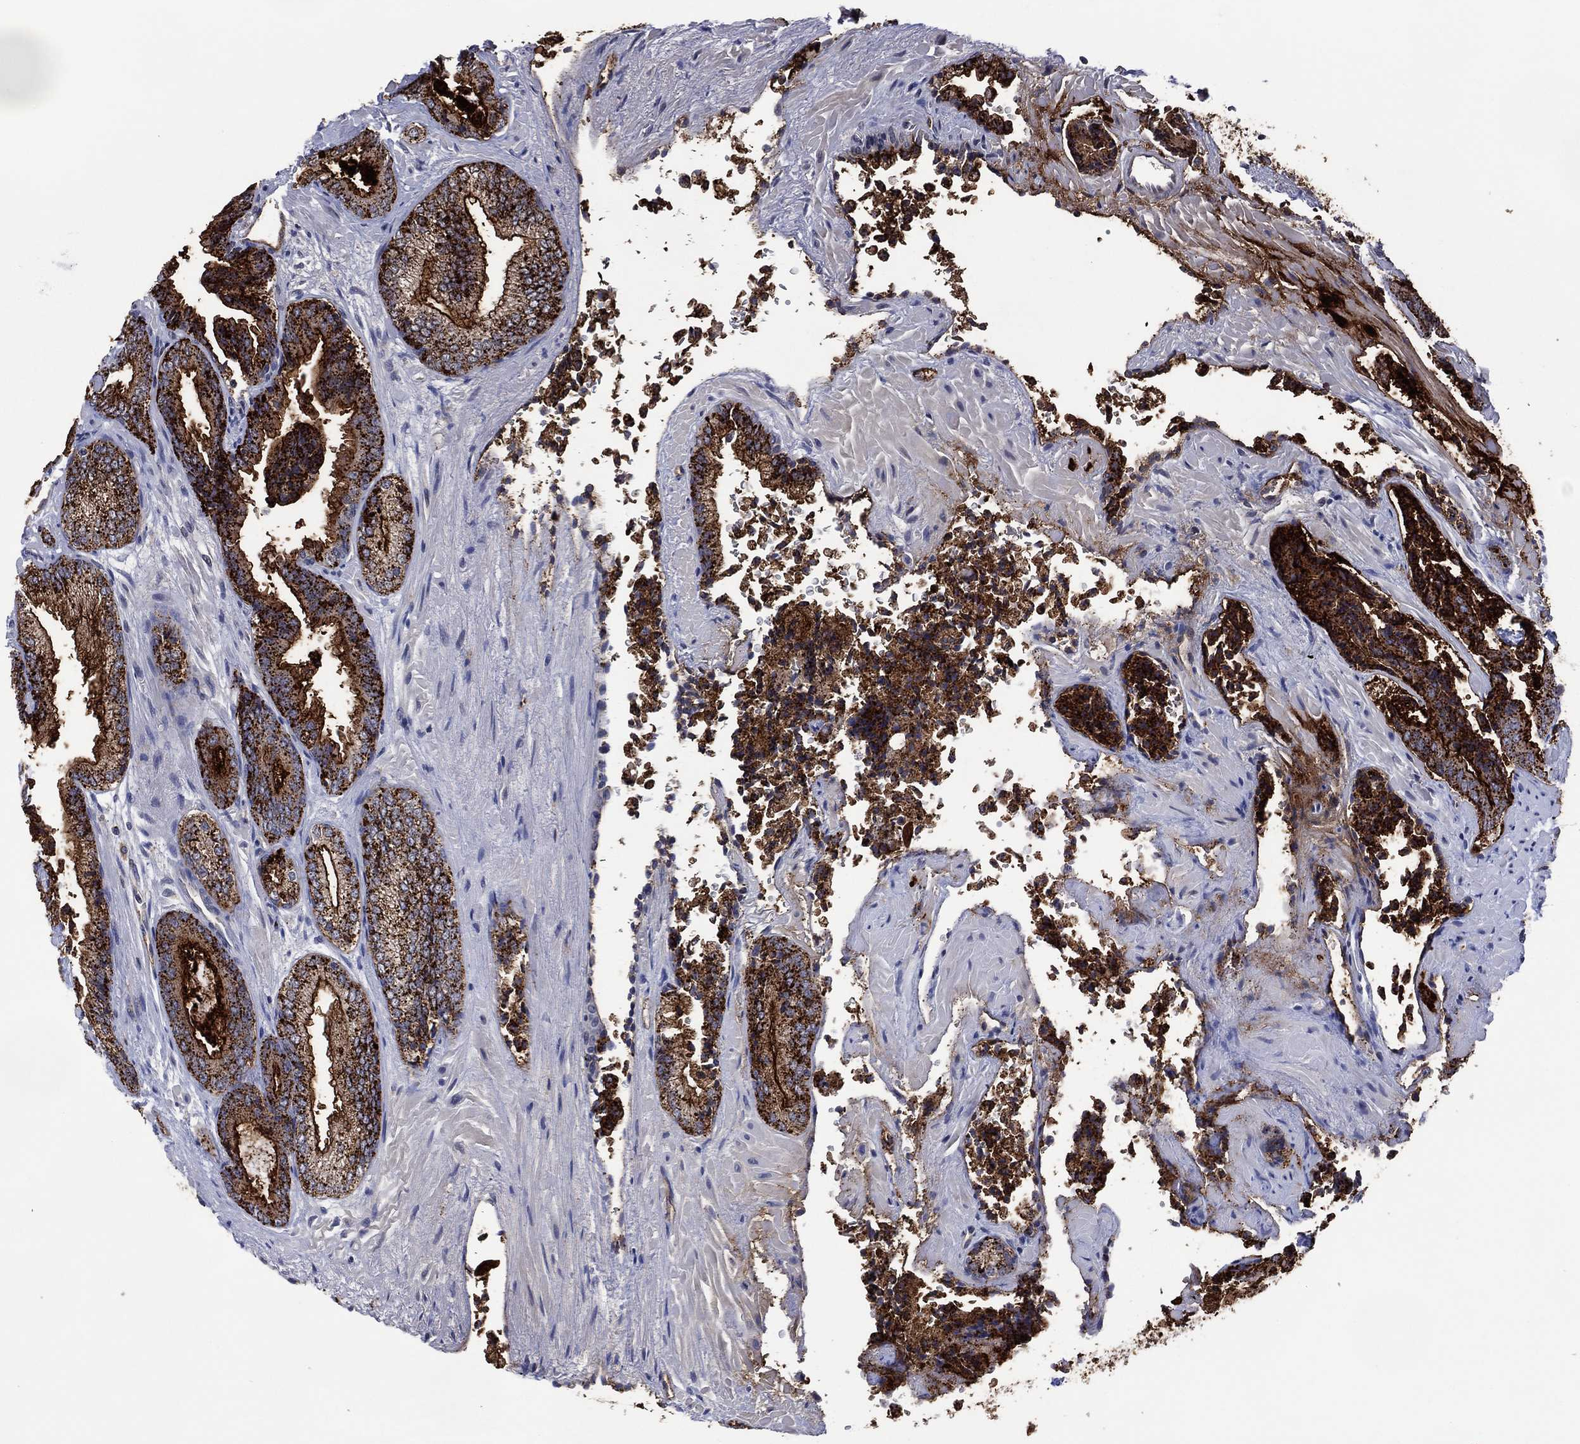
{"staining": {"intensity": "strong", "quantity": ">75%", "location": "cytoplasmic/membranous"}, "tissue": "prostate cancer", "cell_type": "Tumor cells", "image_type": "cancer", "snomed": [{"axis": "morphology", "description": "Adenocarcinoma, Low grade"}, {"axis": "topography", "description": "Prostate"}], "caption": "Protein staining reveals strong cytoplasmic/membranous expression in about >75% of tumor cells in low-grade adenocarcinoma (prostate). (brown staining indicates protein expression, while blue staining denotes nuclei).", "gene": "DPP4", "patient": {"sex": "male", "age": 68}}